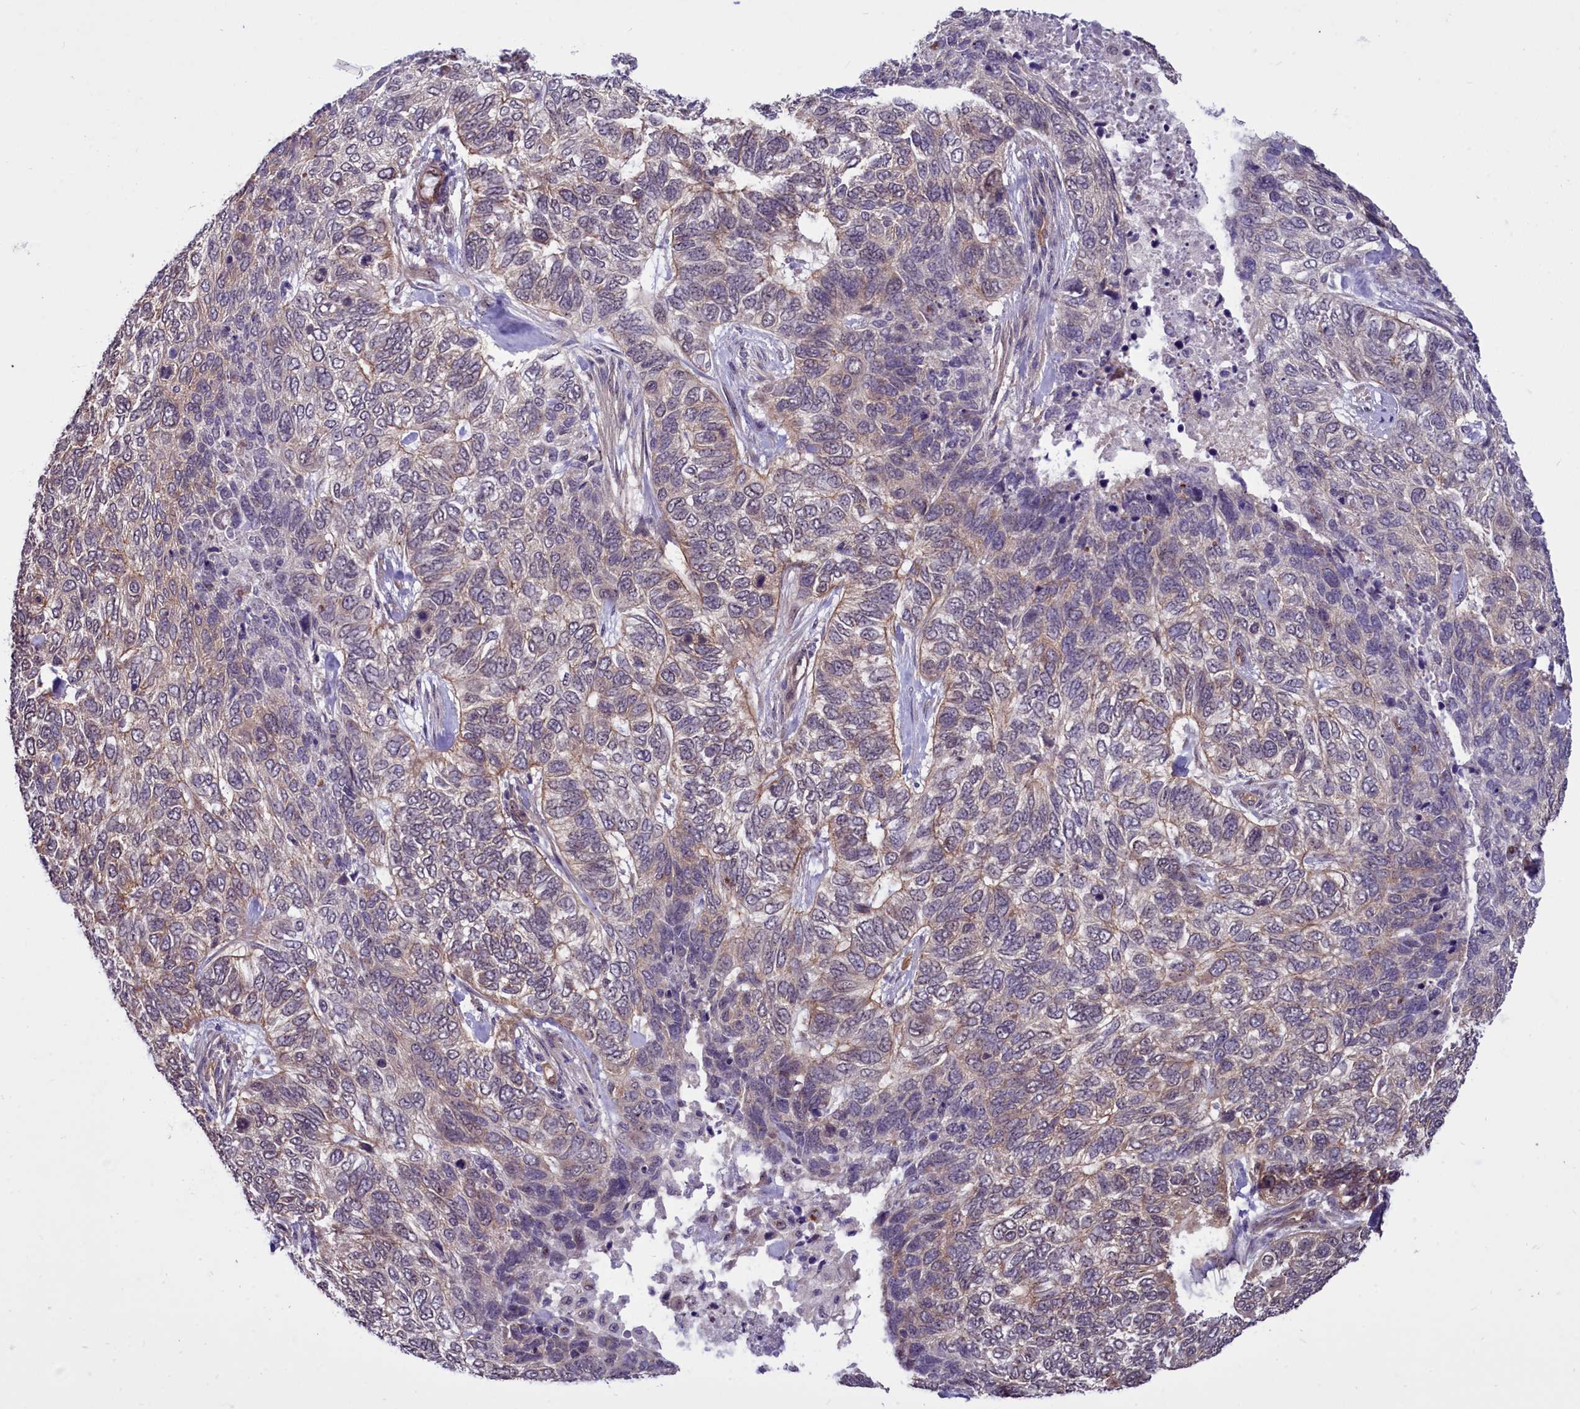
{"staining": {"intensity": "weak", "quantity": "<25%", "location": "cytoplasmic/membranous"}, "tissue": "skin cancer", "cell_type": "Tumor cells", "image_type": "cancer", "snomed": [{"axis": "morphology", "description": "Basal cell carcinoma"}, {"axis": "topography", "description": "Skin"}], "caption": "This is an immunohistochemistry (IHC) image of human basal cell carcinoma (skin). There is no staining in tumor cells.", "gene": "BCAR1", "patient": {"sex": "female", "age": 65}}